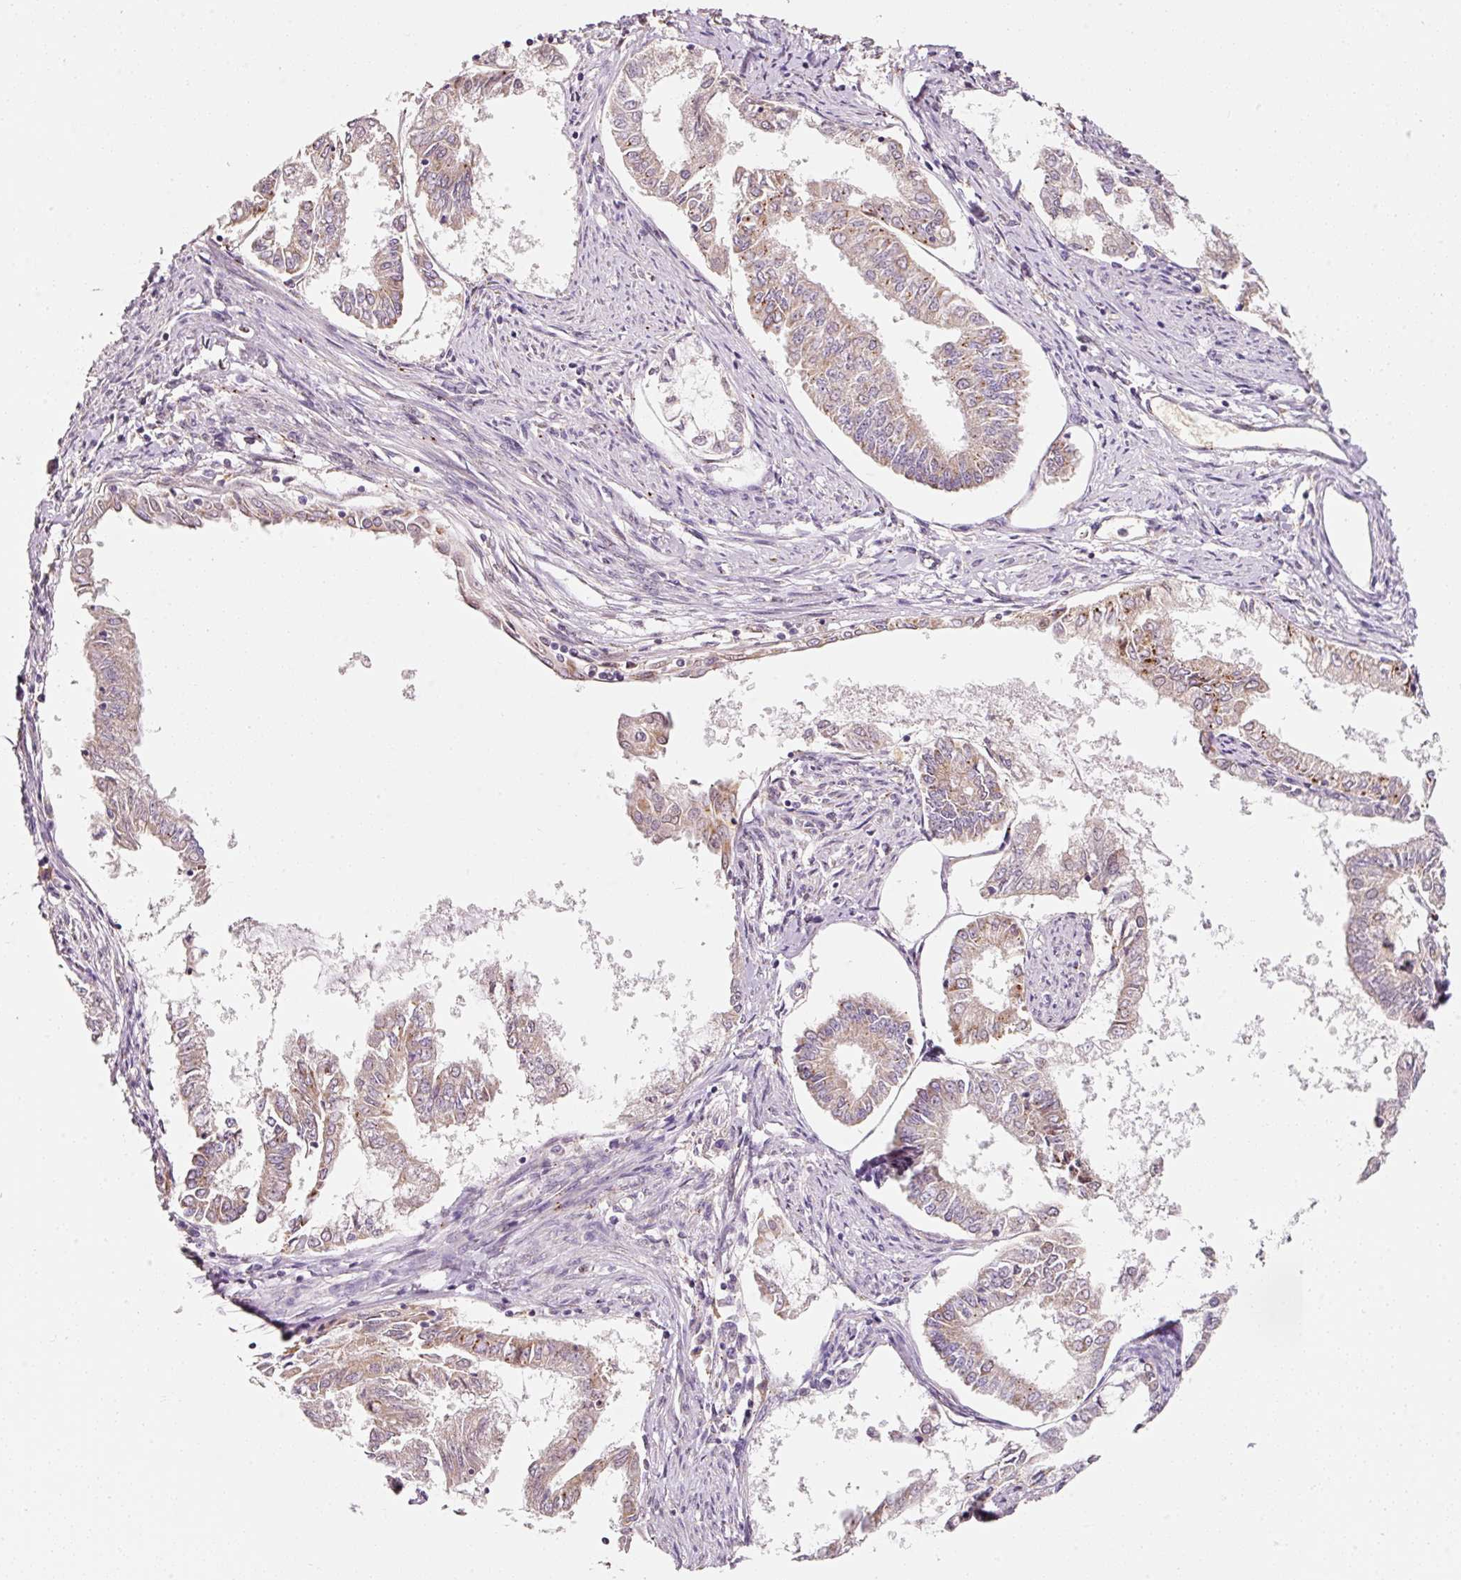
{"staining": {"intensity": "weak", "quantity": "<25%", "location": "cytoplasmic/membranous"}, "tissue": "endometrial cancer", "cell_type": "Tumor cells", "image_type": "cancer", "snomed": [{"axis": "morphology", "description": "Adenocarcinoma, NOS"}, {"axis": "topography", "description": "Endometrium"}], "caption": "This is an IHC photomicrograph of human endometrial cancer (adenocarcinoma). There is no staining in tumor cells.", "gene": "ZNF460", "patient": {"sex": "female", "age": 76}}